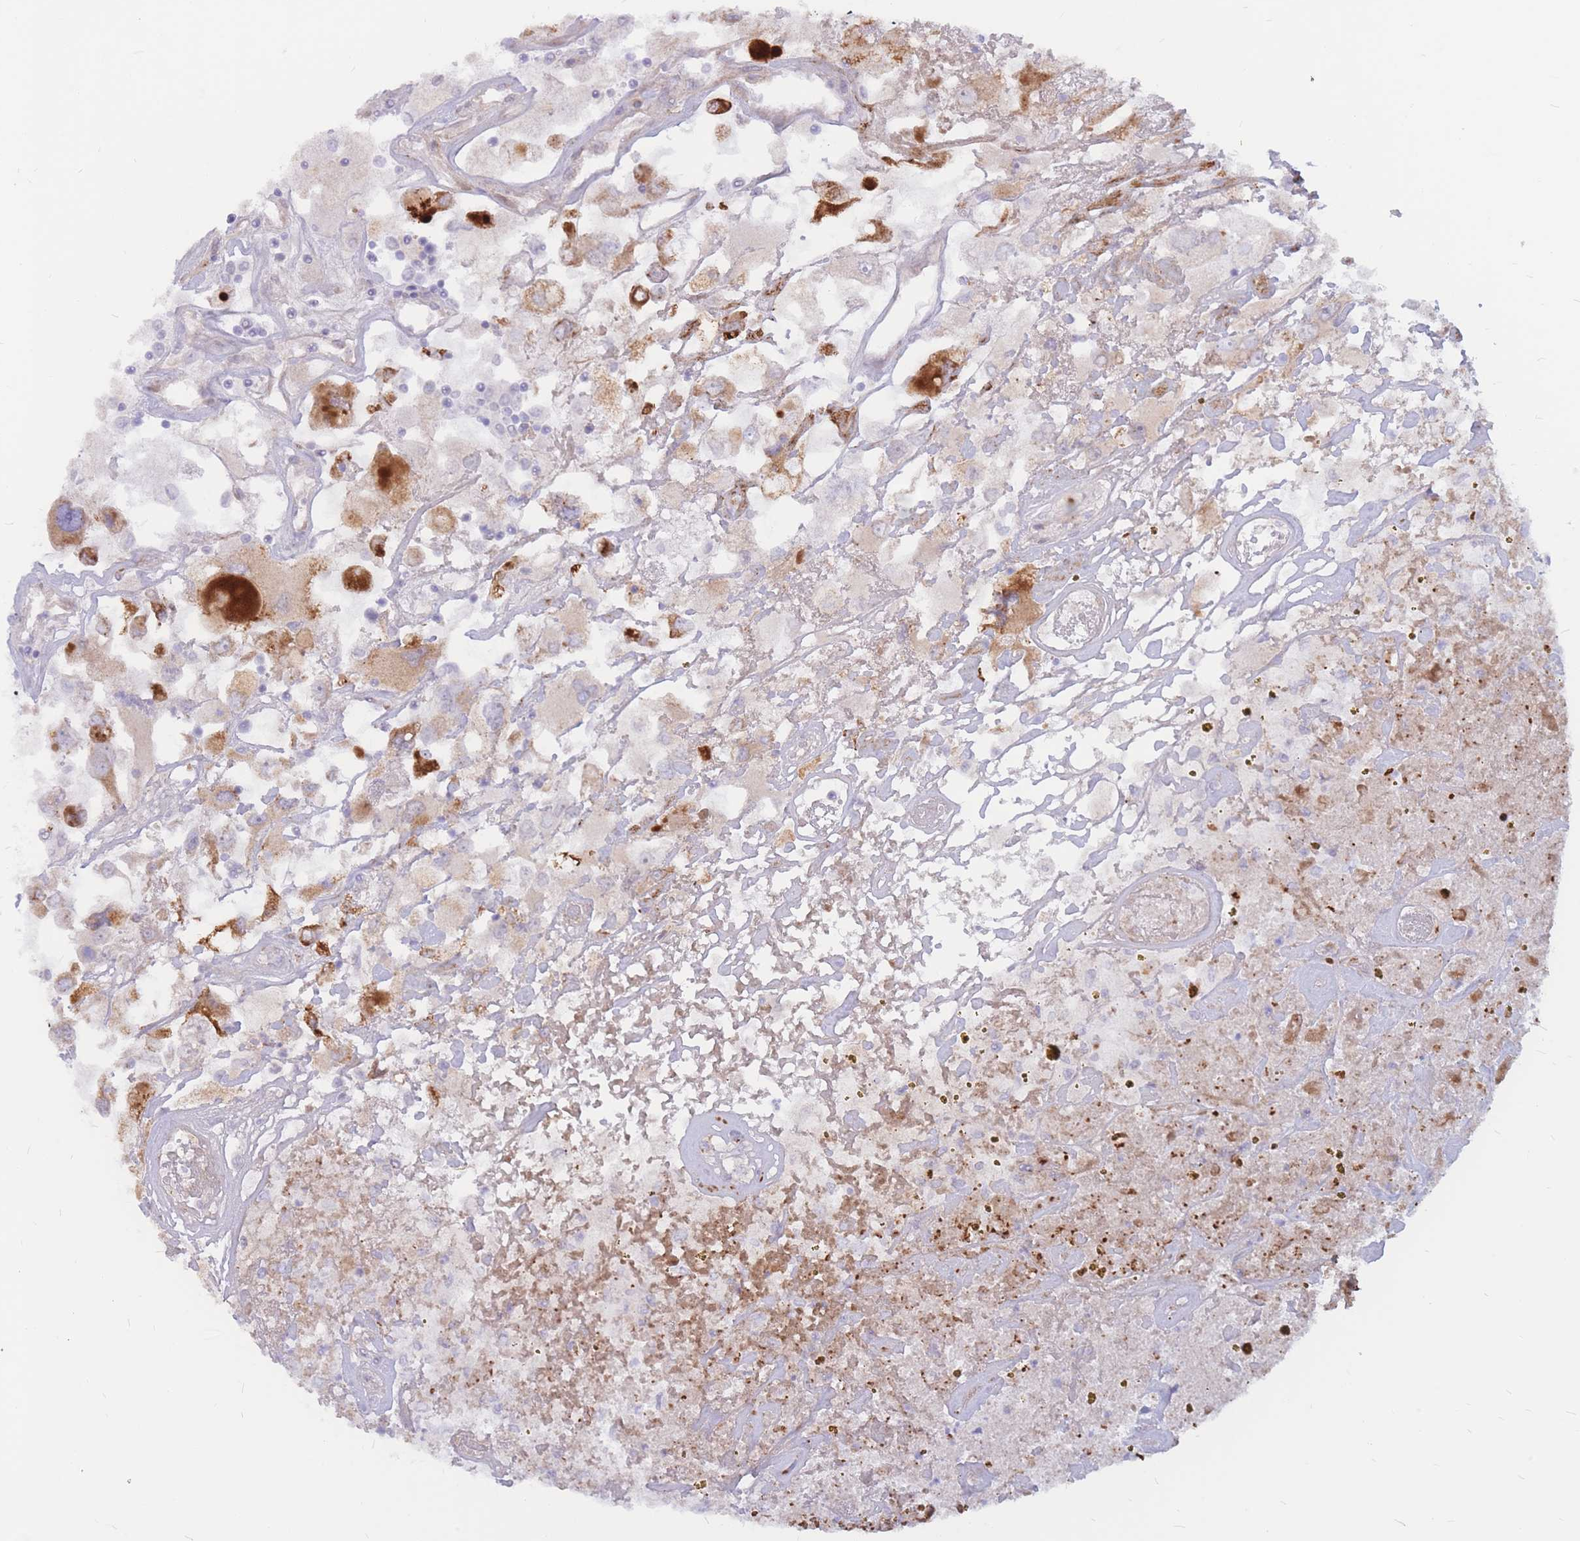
{"staining": {"intensity": "moderate", "quantity": "25%-75%", "location": "cytoplasmic/membranous"}, "tissue": "renal cancer", "cell_type": "Tumor cells", "image_type": "cancer", "snomed": [{"axis": "morphology", "description": "Adenocarcinoma, NOS"}, {"axis": "topography", "description": "Kidney"}], "caption": "High-power microscopy captured an immunohistochemistry (IHC) micrograph of adenocarcinoma (renal), revealing moderate cytoplasmic/membranous staining in approximately 25%-75% of tumor cells. (Brightfield microscopy of DAB IHC at high magnification).", "gene": "ADD2", "patient": {"sex": "female", "age": 52}}